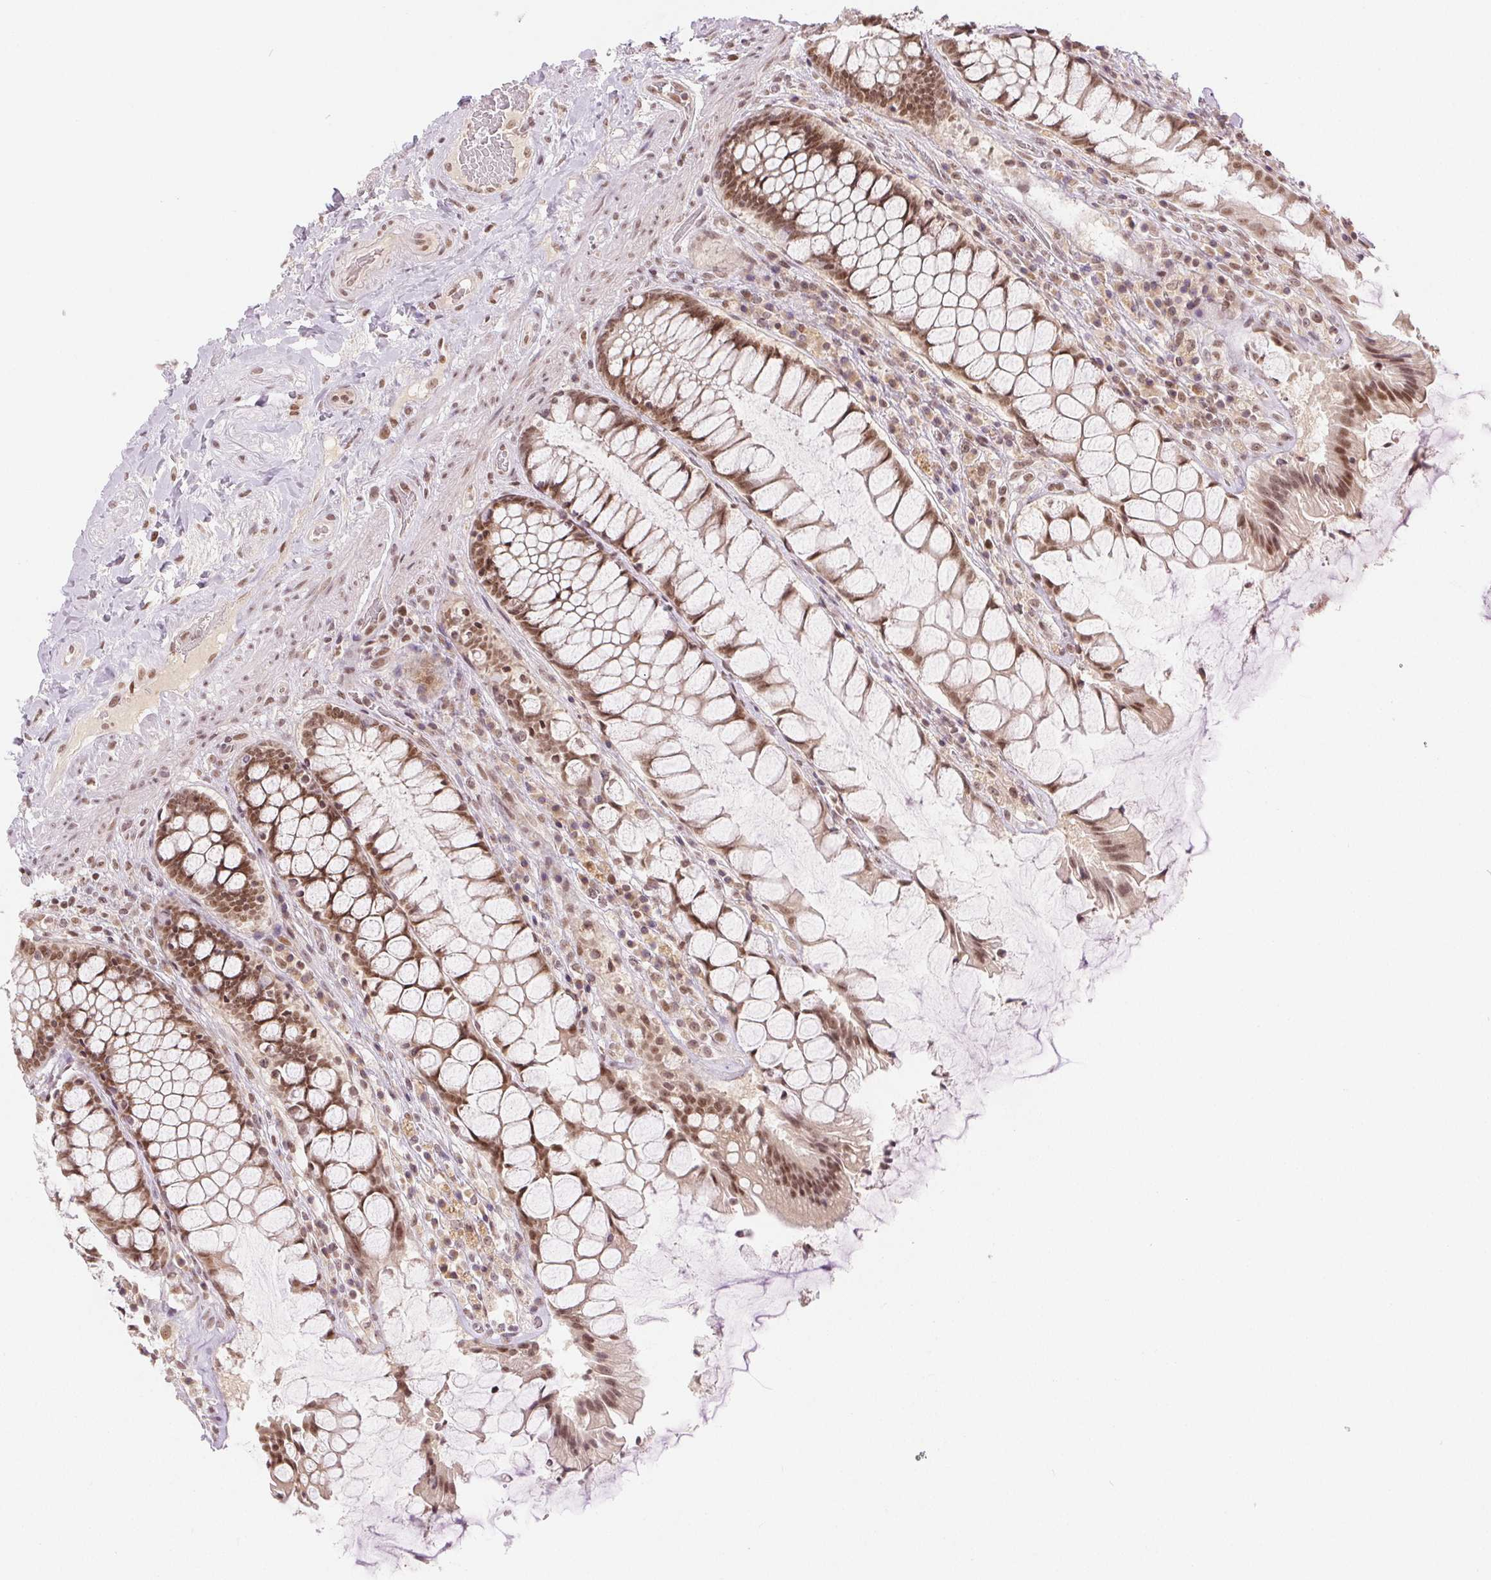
{"staining": {"intensity": "moderate", "quantity": ">75%", "location": "nuclear"}, "tissue": "rectum", "cell_type": "Glandular cells", "image_type": "normal", "snomed": [{"axis": "morphology", "description": "Normal tissue, NOS"}, {"axis": "topography", "description": "Rectum"}], "caption": "Immunohistochemistry photomicrograph of benign human rectum stained for a protein (brown), which displays medium levels of moderate nuclear staining in approximately >75% of glandular cells.", "gene": "DEK", "patient": {"sex": "female", "age": 58}}